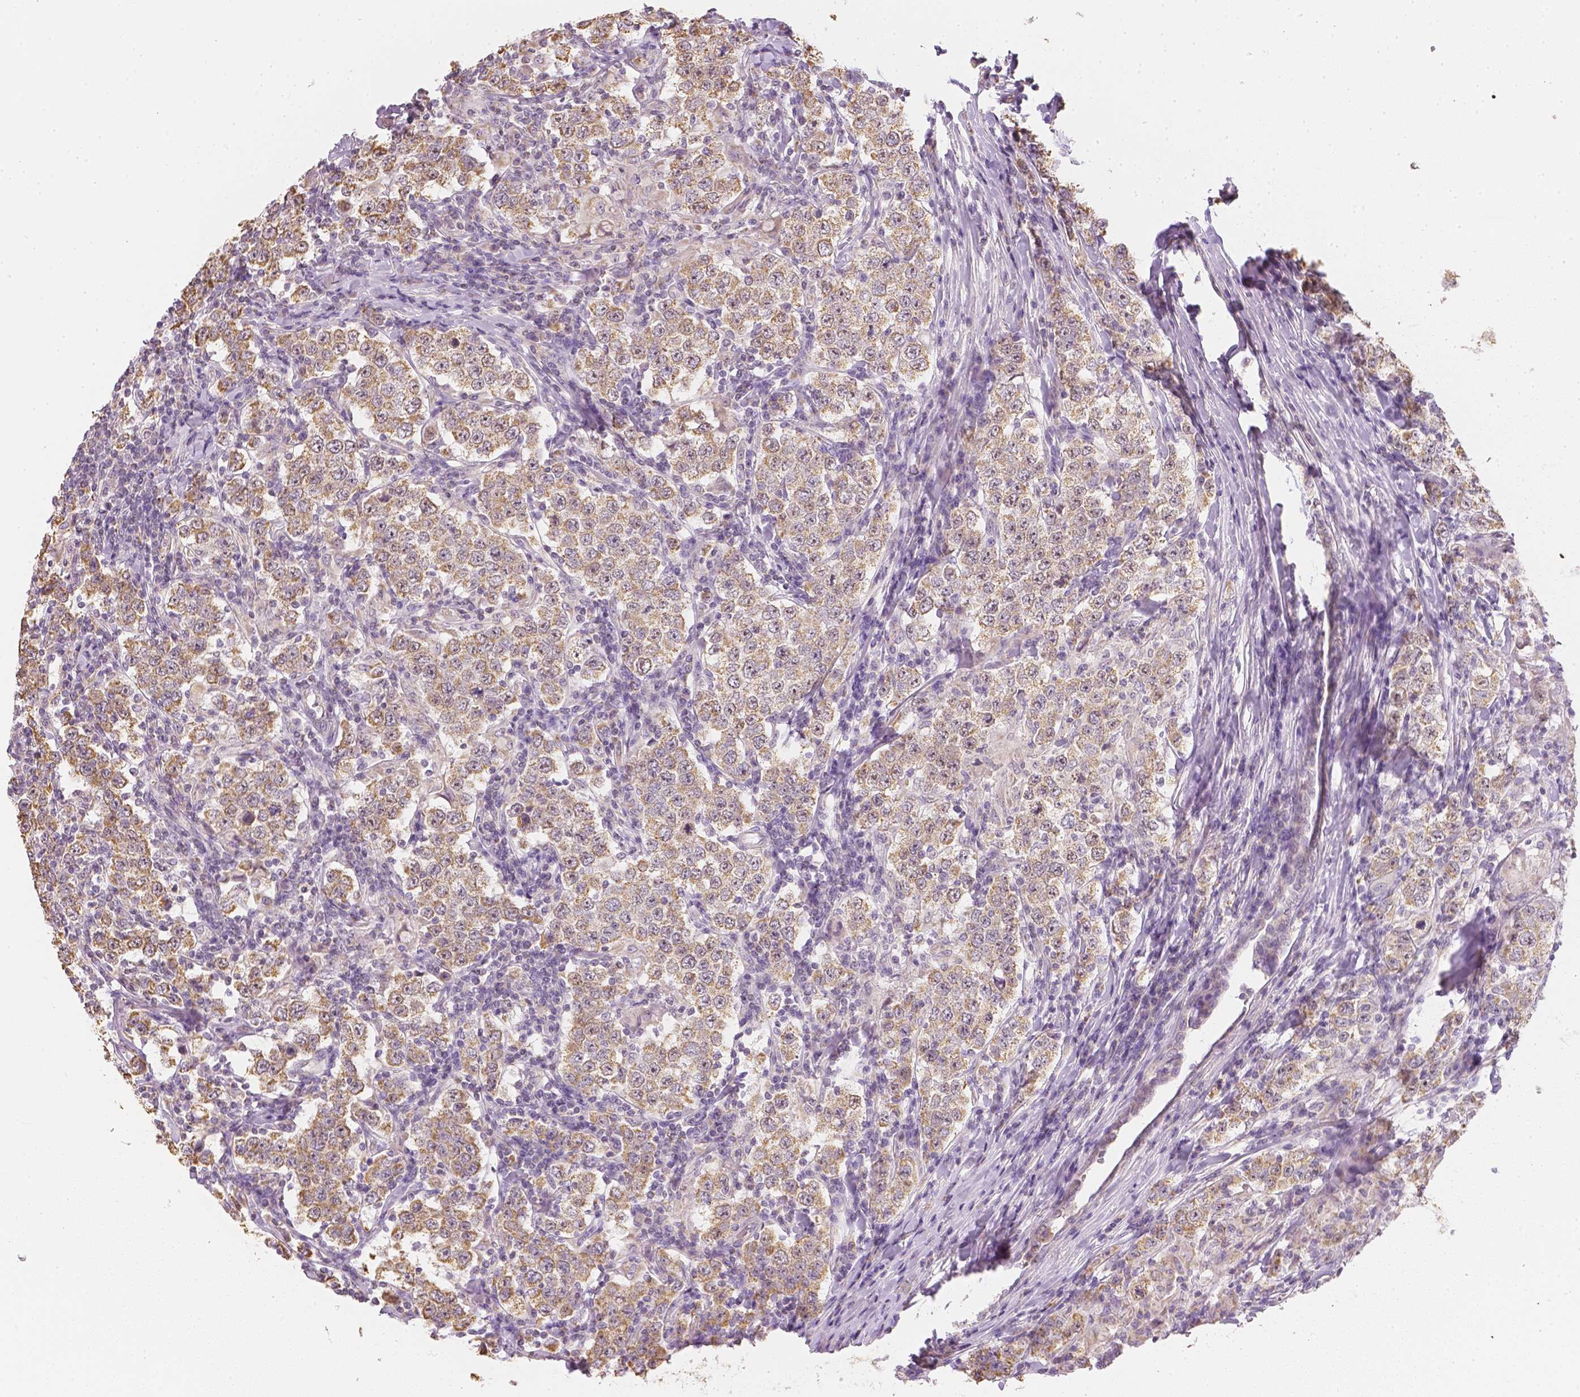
{"staining": {"intensity": "moderate", "quantity": ">75%", "location": "cytoplasmic/membranous"}, "tissue": "testis cancer", "cell_type": "Tumor cells", "image_type": "cancer", "snomed": [{"axis": "morphology", "description": "Seminoma, NOS"}, {"axis": "morphology", "description": "Carcinoma, Embryonal, NOS"}, {"axis": "topography", "description": "Testis"}], "caption": "Immunohistochemical staining of human testis cancer (seminoma) demonstrates medium levels of moderate cytoplasmic/membranous protein positivity in approximately >75% of tumor cells.", "gene": "NVL", "patient": {"sex": "male", "age": 41}}